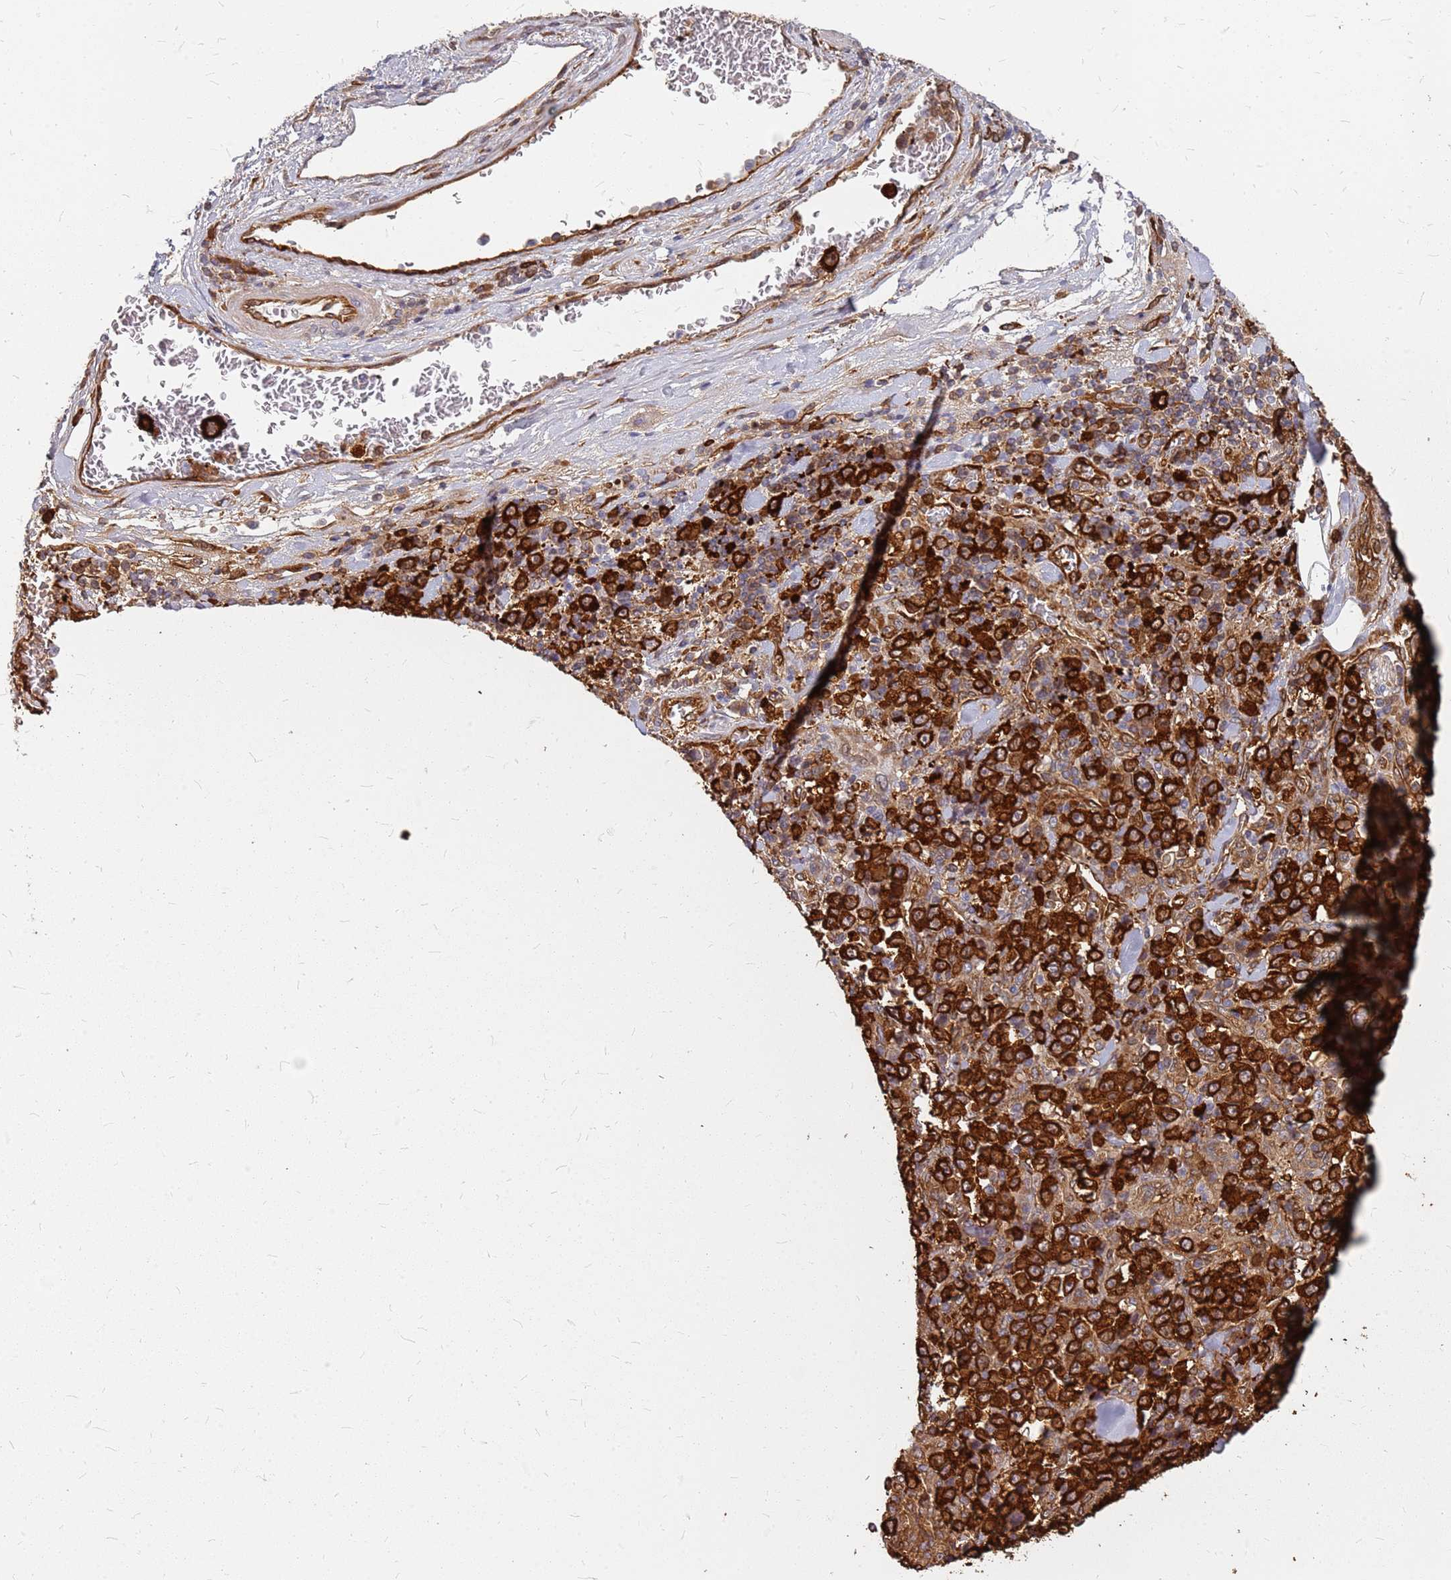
{"staining": {"intensity": "strong", "quantity": ">75%", "location": "cytoplasmic/membranous"}, "tissue": "stomach cancer", "cell_type": "Tumor cells", "image_type": "cancer", "snomed": [{"axis": "morphology", "description": "Normal tissue, NOS"}, {"axis": "morphology", "description": "Adenocarcinoma, NOS"}, {"axis": "topography", "description": "Stomach, upper"}, {"axis": "topography", "description": "Stomach"}], "caption": "A high amount of strong cytoplasmic/membranous positivity is present in approximately >75% of tumor cells in stomach cancer tissue.", "gene": "HDX", "patient": {"sex": "male", "age": 59}}